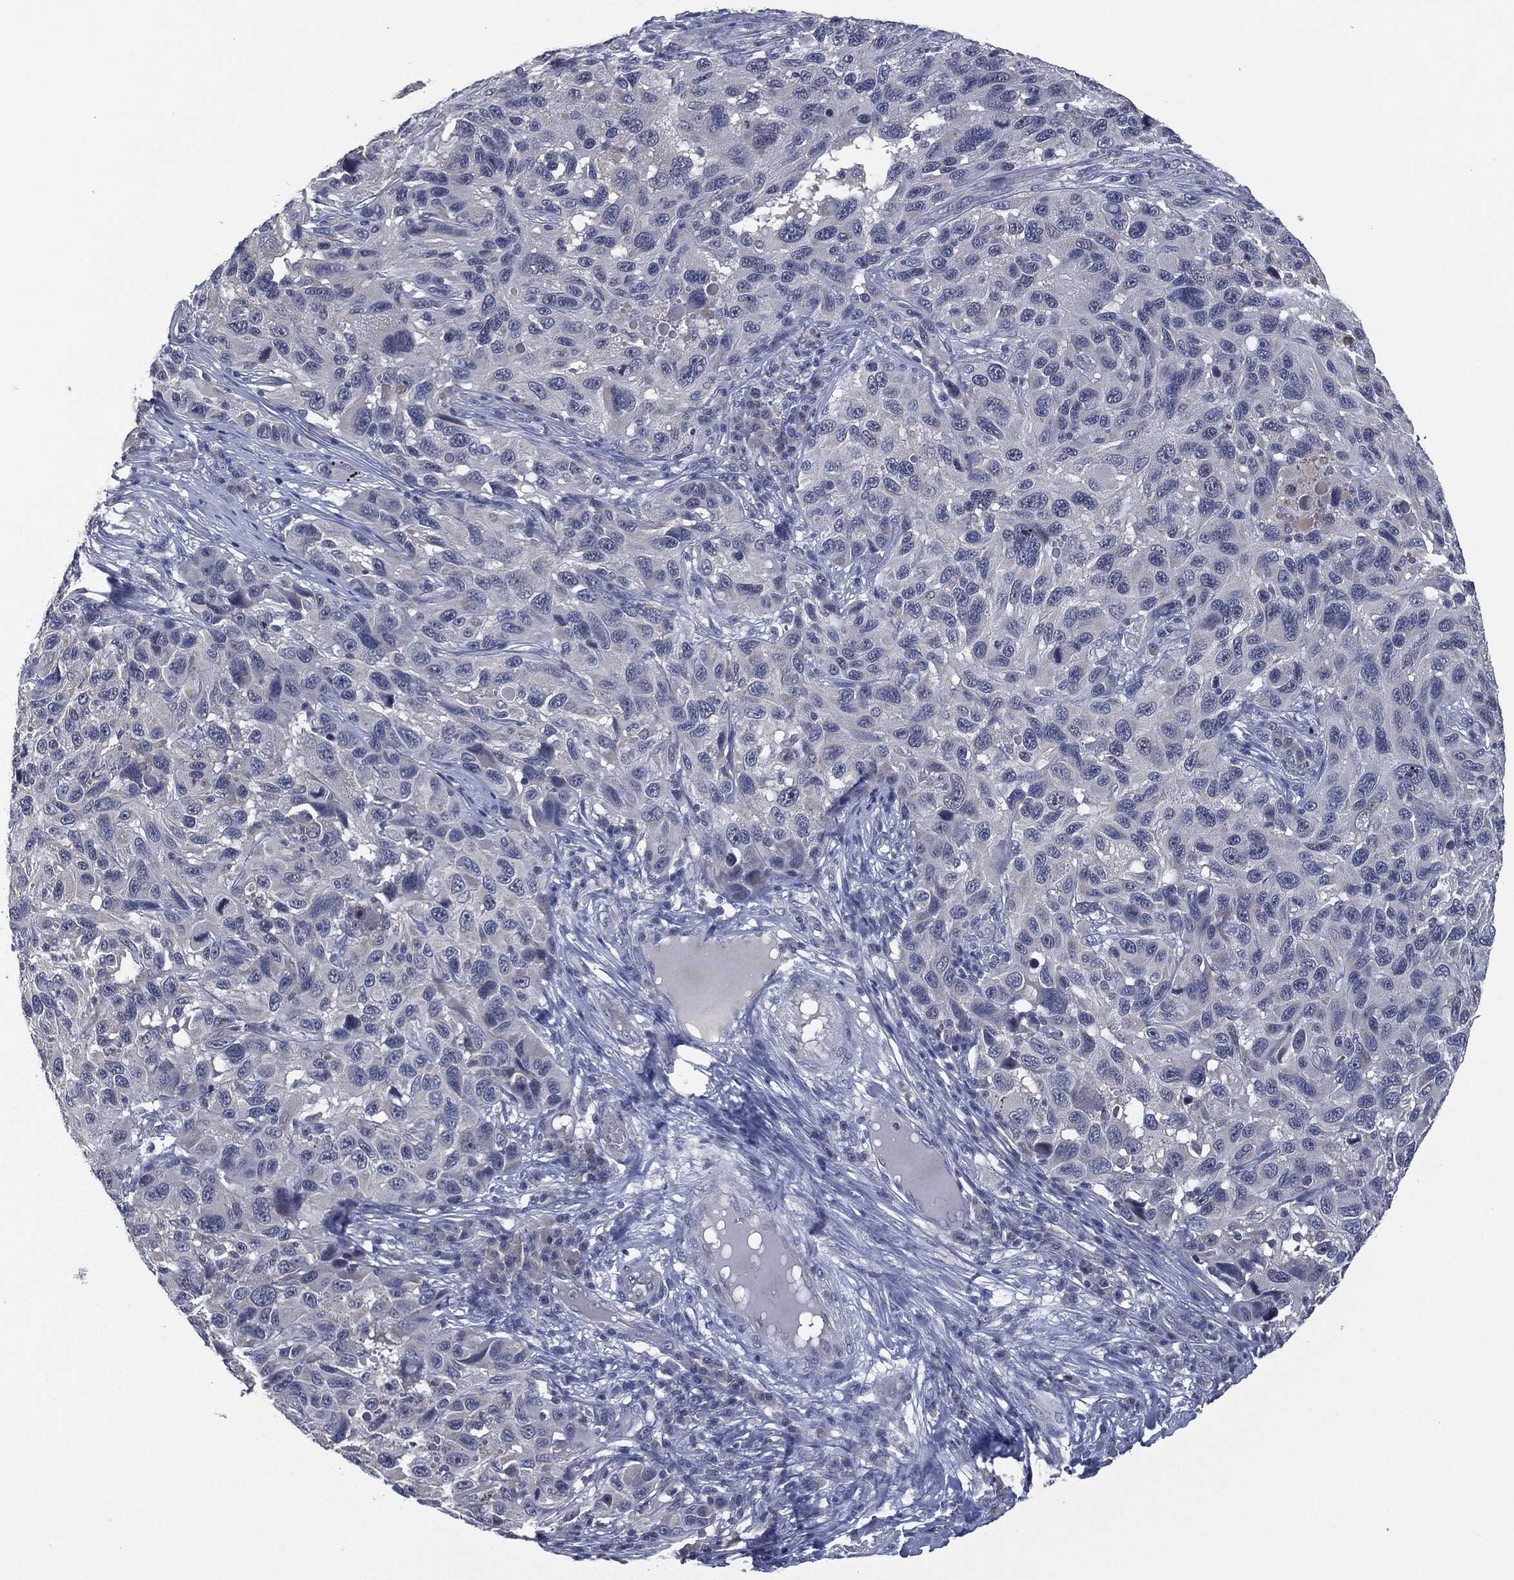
{"staining": {"intensity": "negative", "quantity": "none", "location": "none"}, "tissue": "melanoma", "cell_type": "Tumor cells", "image_type": "cancer", "snomed": [{"axis": "morphology", "description": "Malignant melanoma, NOS"}, {"axis": "topography", "description": "Skin"}], "caption": "An IHC image of melanoma is shown. There is no staining in tumor cells of melanoma.", "gene": "IL1RN", "patient": {"sex": "male", "age": 53}}